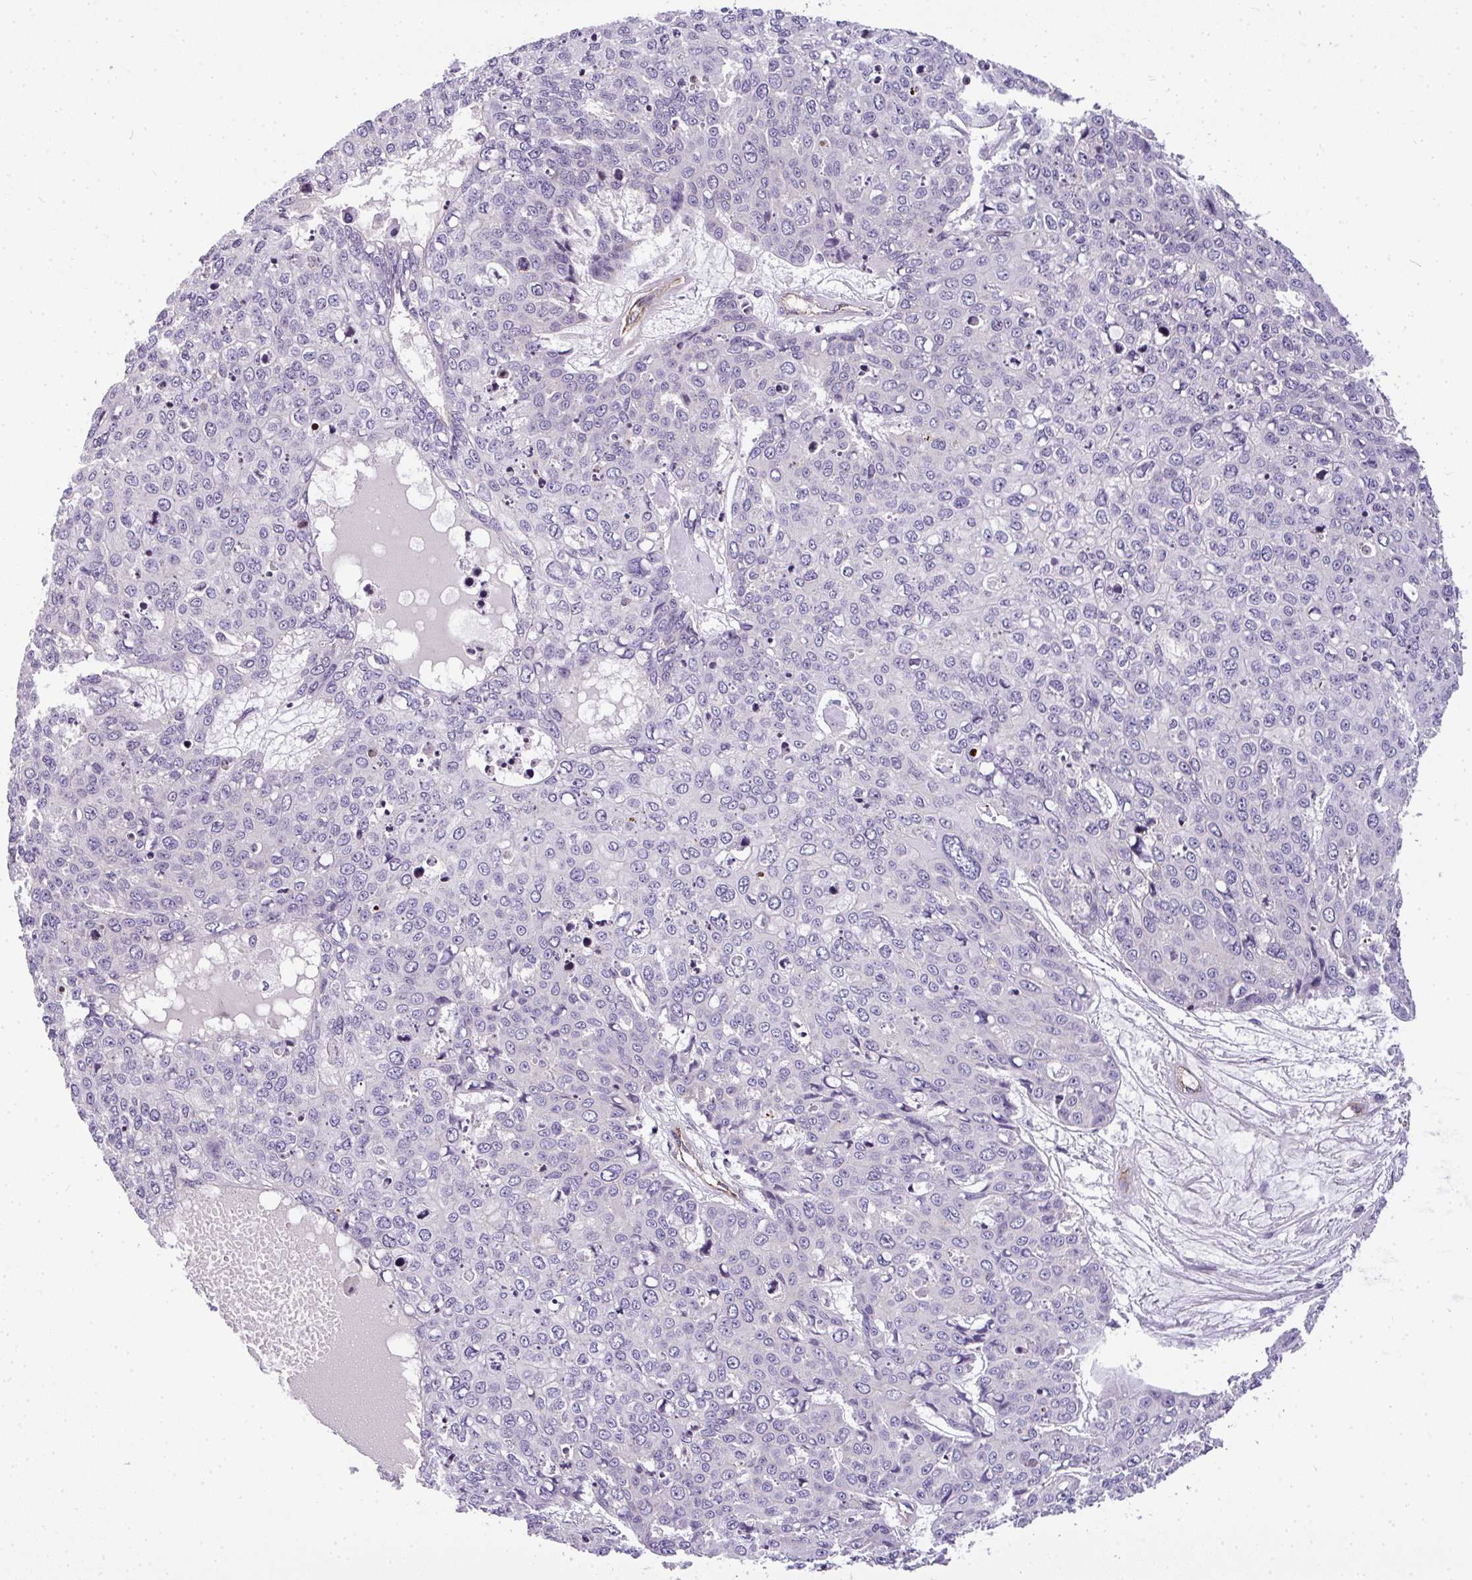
{"staining": {"intensity": "negative", "quantity": "none", "location": "none"}, "tissue": "skin cancer", "cell_type": "Tumor cells", "image_type": "cancer", "snomed": [{"axis": "morphology", "description": "Squamous cell carcinoma, NOS"}, {"axis": "topography", "description": "Skin"}], "caption": "Tumor cells show no significant staining in skin squamous cell carcinoma.", "gene": "OR11H4", "patient": {"sex": "male", "age": 71}}